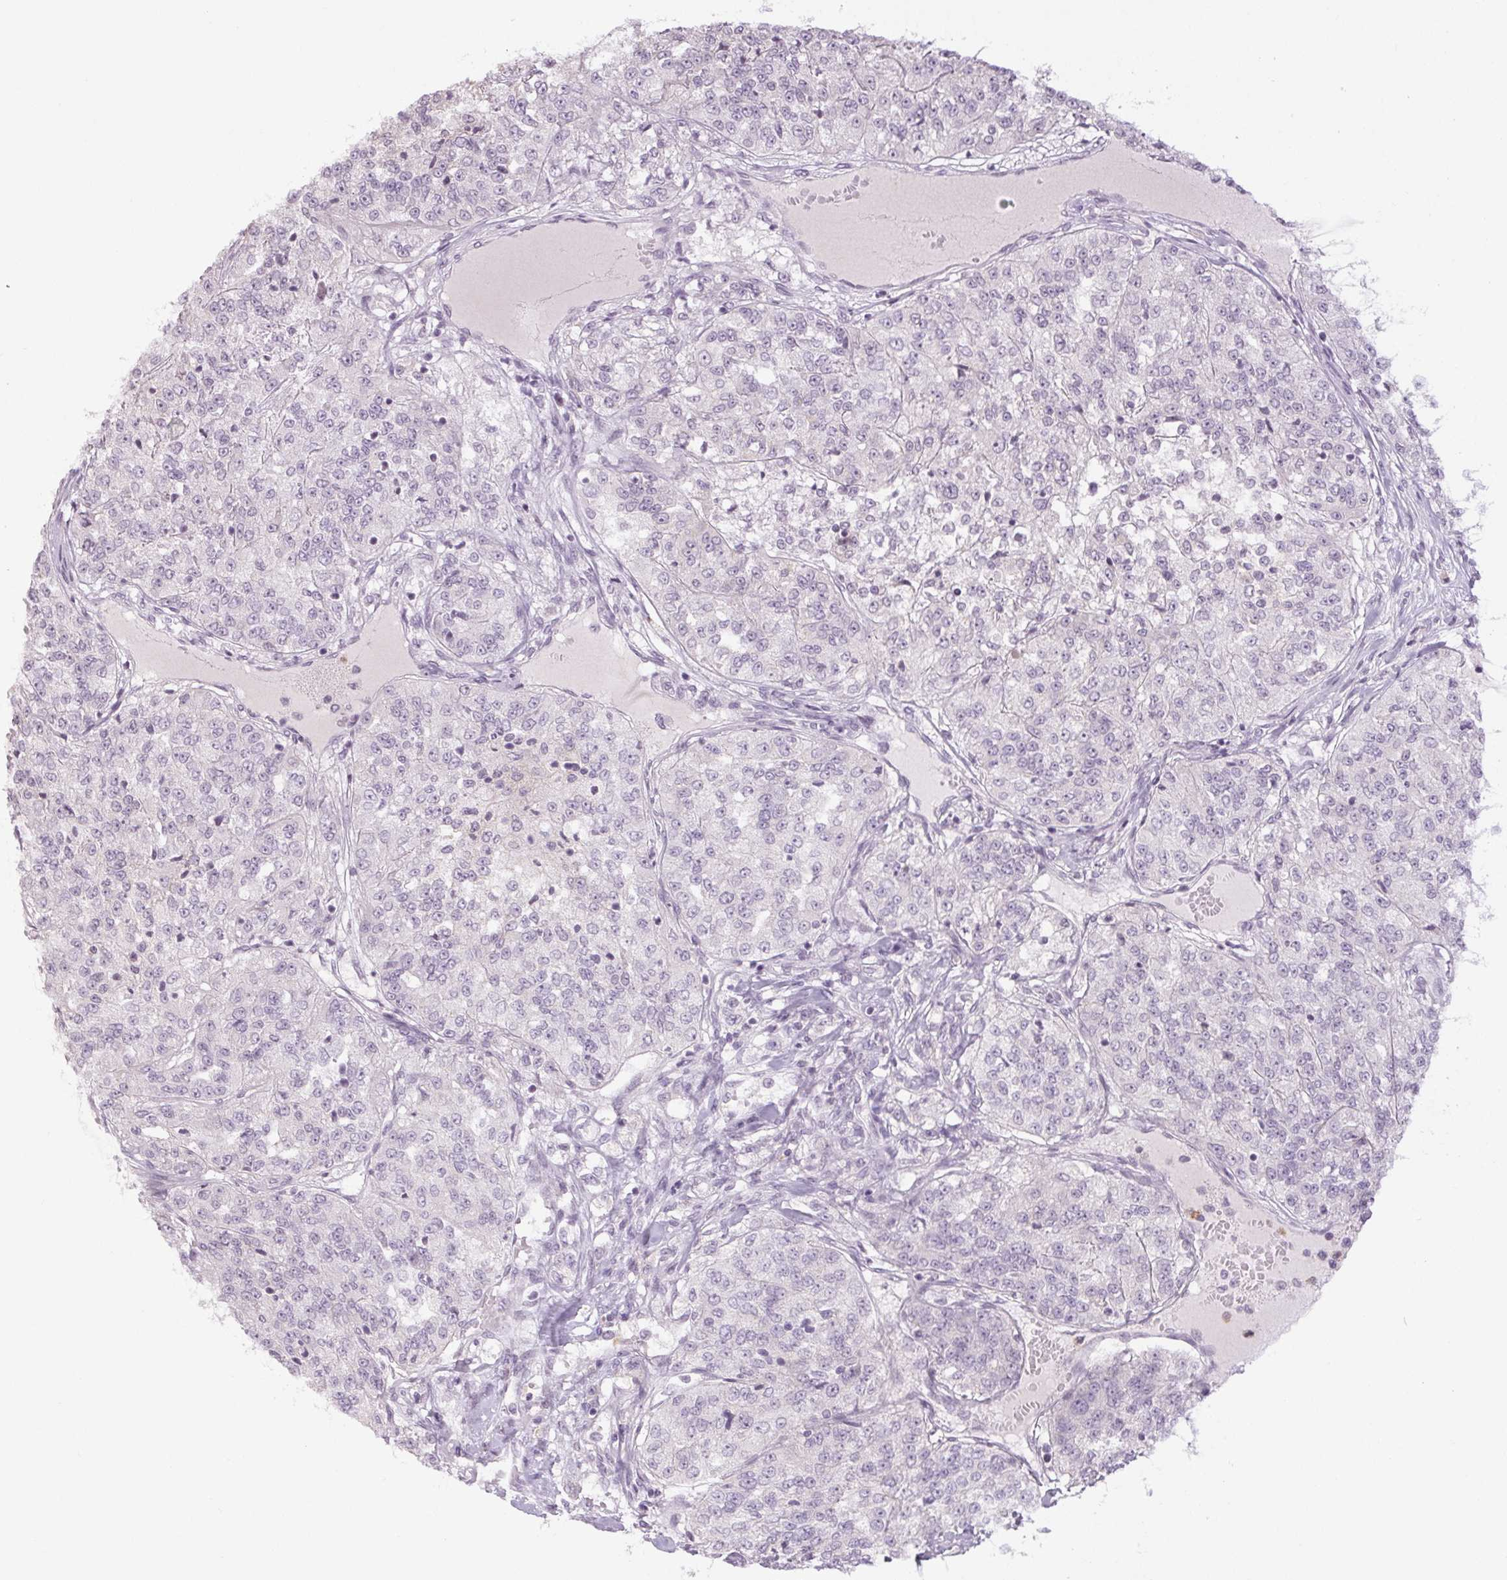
{"staining": {"intensity": "negative", "quantity": "none", "location": "none"}, "tissue": "renal cancer", "cell_type": "Tumor cells", "image_type": "cancer", "snomed": [{"axis": "morphology", "description": "Adenocarcinoma, NOS"}, {"axis": "topography", "description": "Kidney"}], "caption": "Tumor cells show no significant protein staining in renal adenocarcinoma. (Immunohistochemistry (ihc), brightfield microscopy, high magnification).", "gene": "SMIM6", "patient": {"sex": "female", "age": 63}}